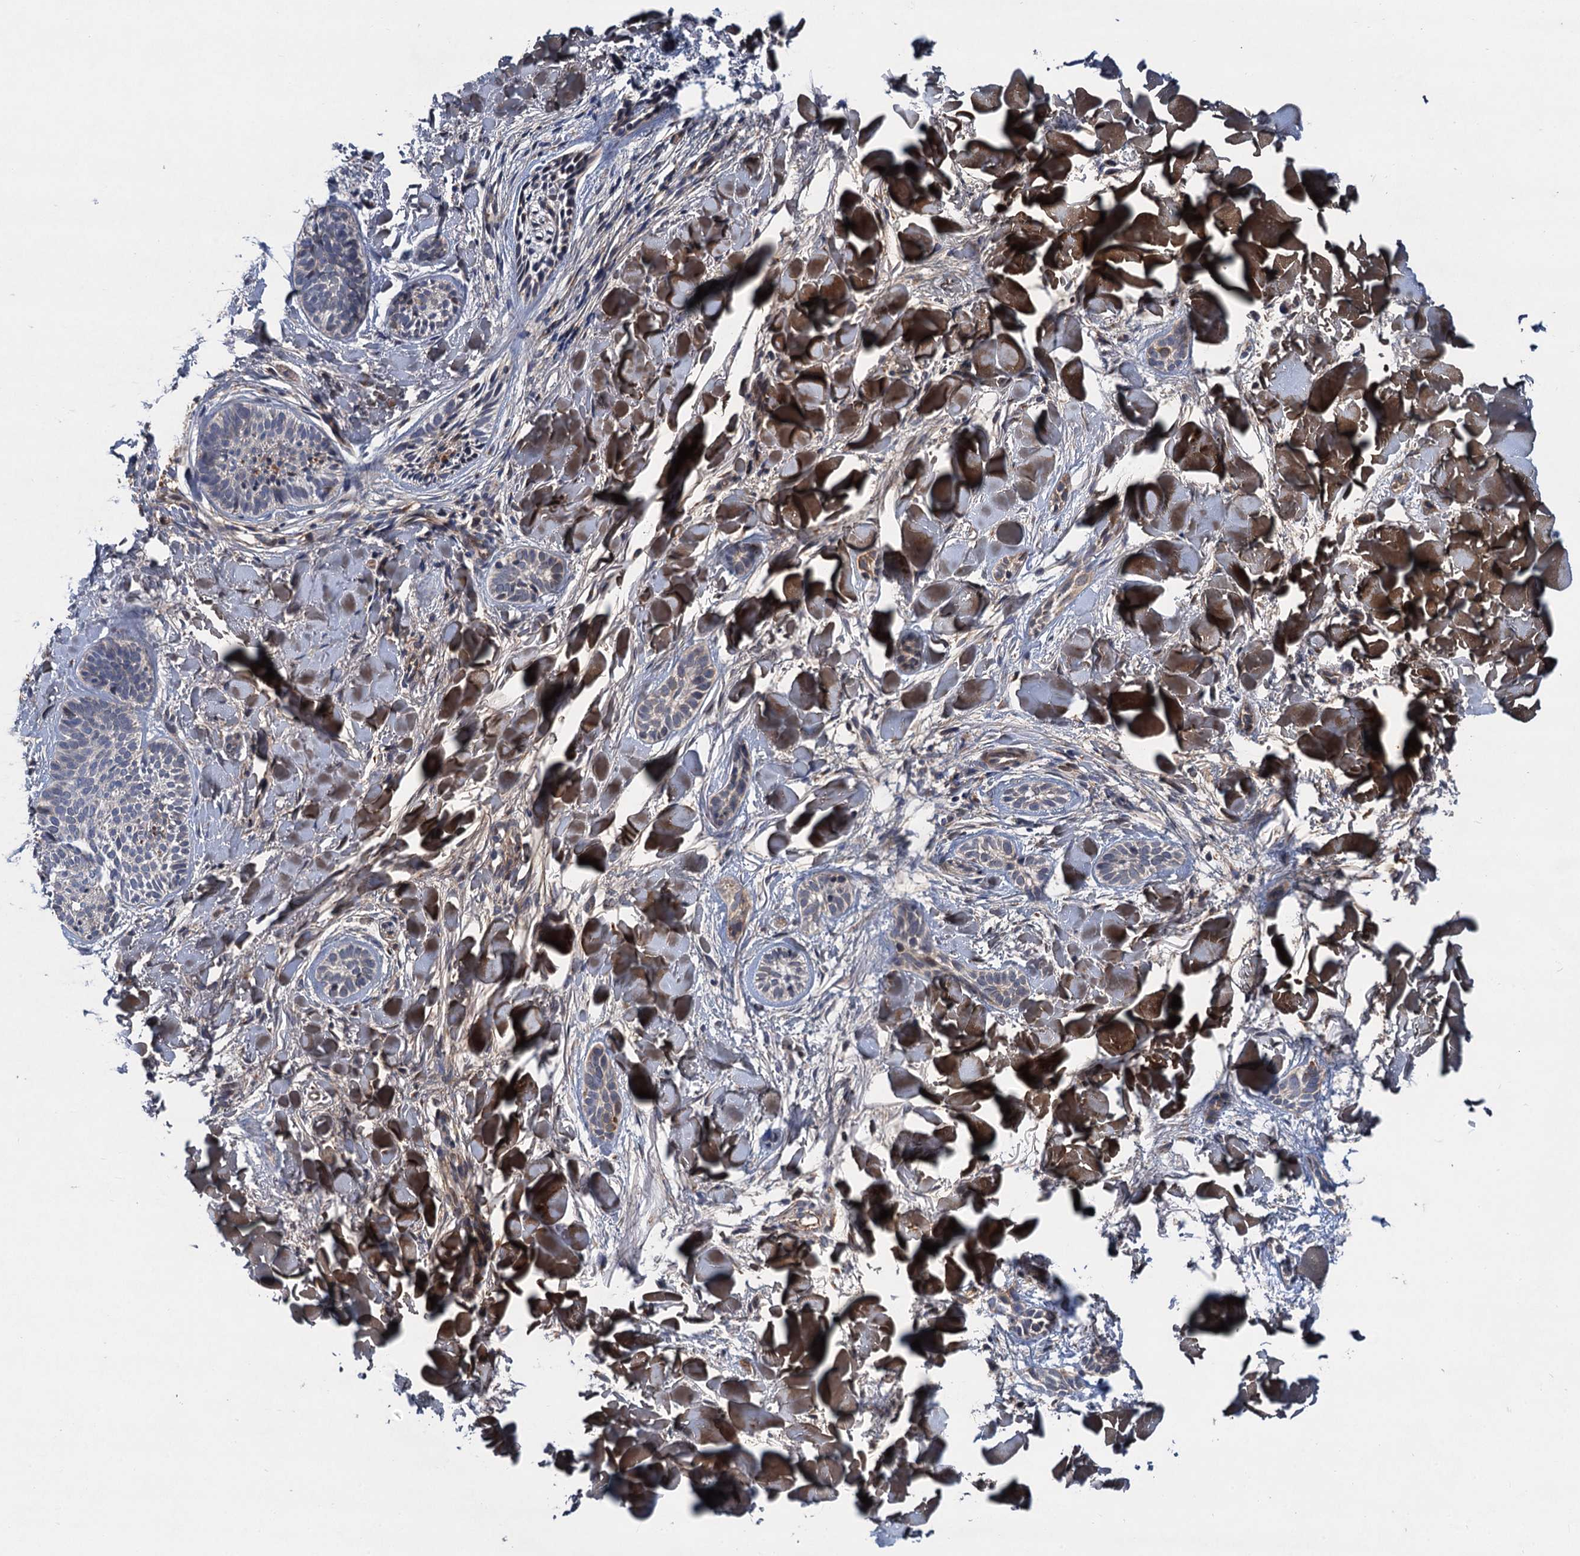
{"staining": {"intensity": "negative", "quantity": "none", "location": "none"}, "tissue": "skin cancer", "cell_type": "Tumor cells", "image_type": "cancer", "snomed": [{"axis": "morphology", "description": "Basal cell carcinoma"}, {"axis": "topography", "description": "Skin"}], "caption": "Protein analysis of basal cell carcinoma (skin) displays no significant positivity in tumor cells.", "gene": "TRAF7", "patient": {"sex": "female", "age": 59}}